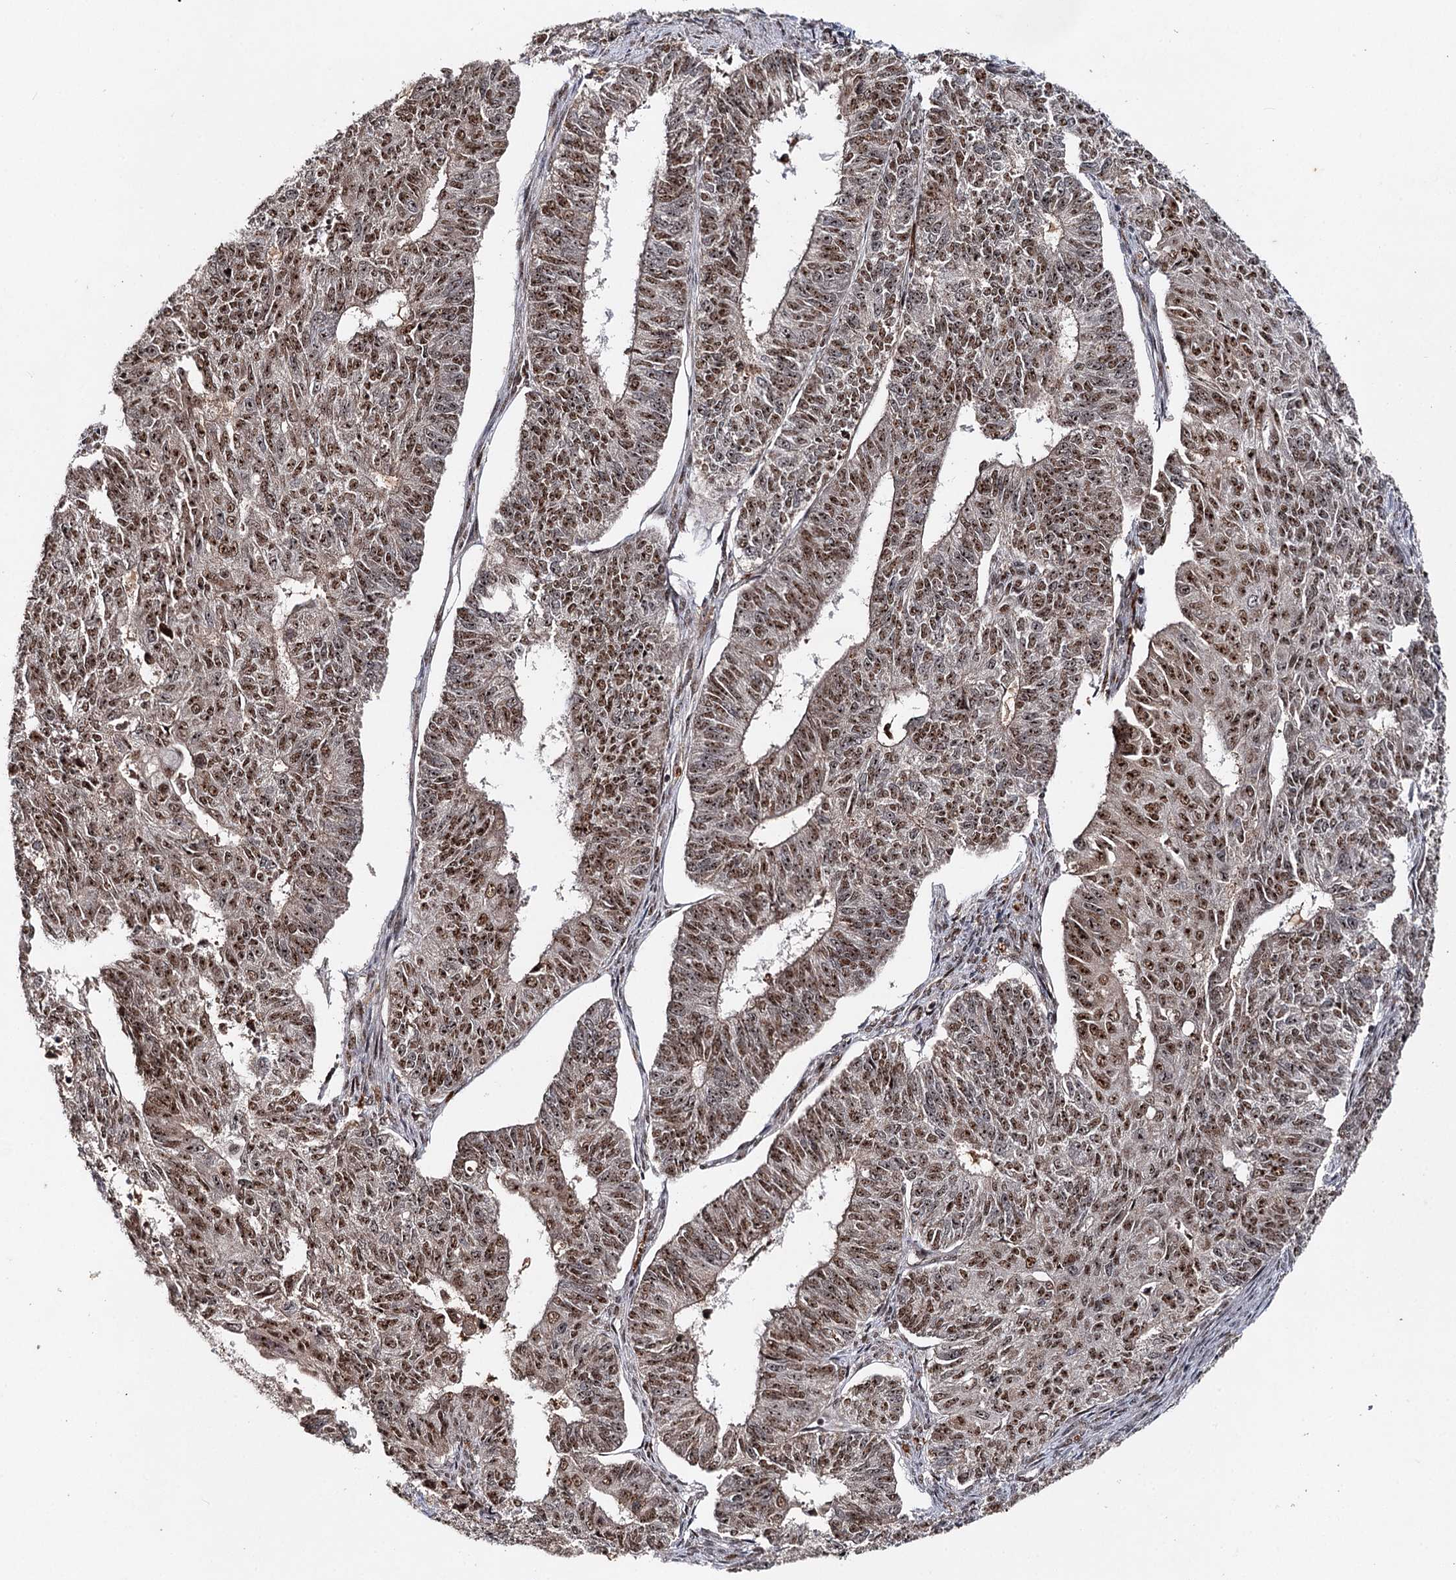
{"staining": {"intensity": "moderate", "quantity": ">75%", "location": "nuclear"}, "tissue": "endometrial cancer", "cell_type": "Tumor cells", "image_type": "cancer", "snomed": [{"axis": "morphology", "description": "Adenocarcinoma, NOS"}, {"axis": "topography", "description": "Endometrium"}], "caption": "Protein staining displays moderate nuclear expression in about >75% of tumor cells in endometrial cancer.", "gene": "BUD13", "patient": {"sex": "female", "age": 32}}